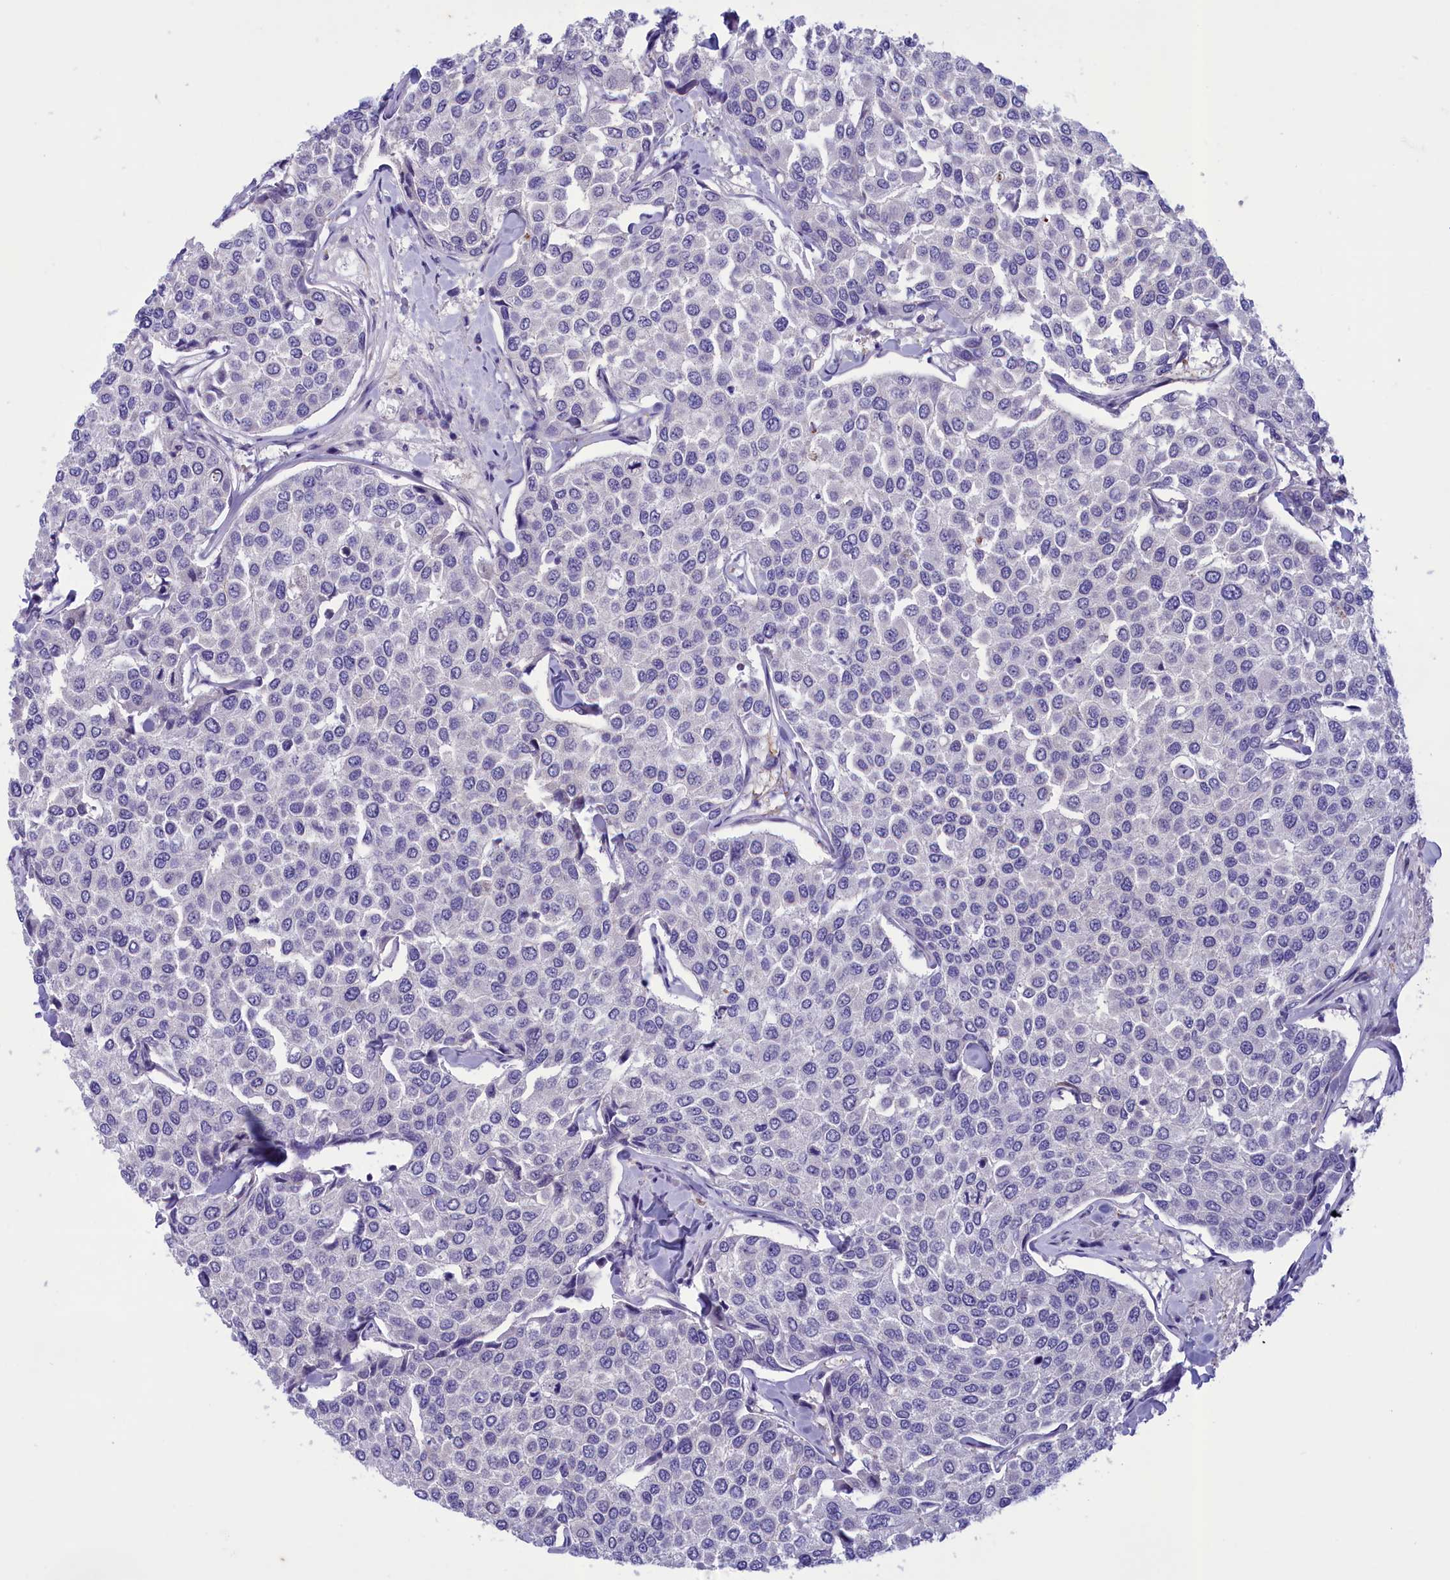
{"staining": {"intensity": "negative", "quantity": "none", "location": "none"}, "tissue": "breast cancer", "cell_type": "Tumor cells", "image_type": "cancer", "snomed": [{"axis": "morphology", "description": "Duct carcinoma"}, {"axis": "topography", "description": "Breast"}], "caption": "Tumor cells show no significant protein staining in intraductal carcinoma (breast).", "gene": "CORO2A", "patient": {"sex": "female", "age": 55}}